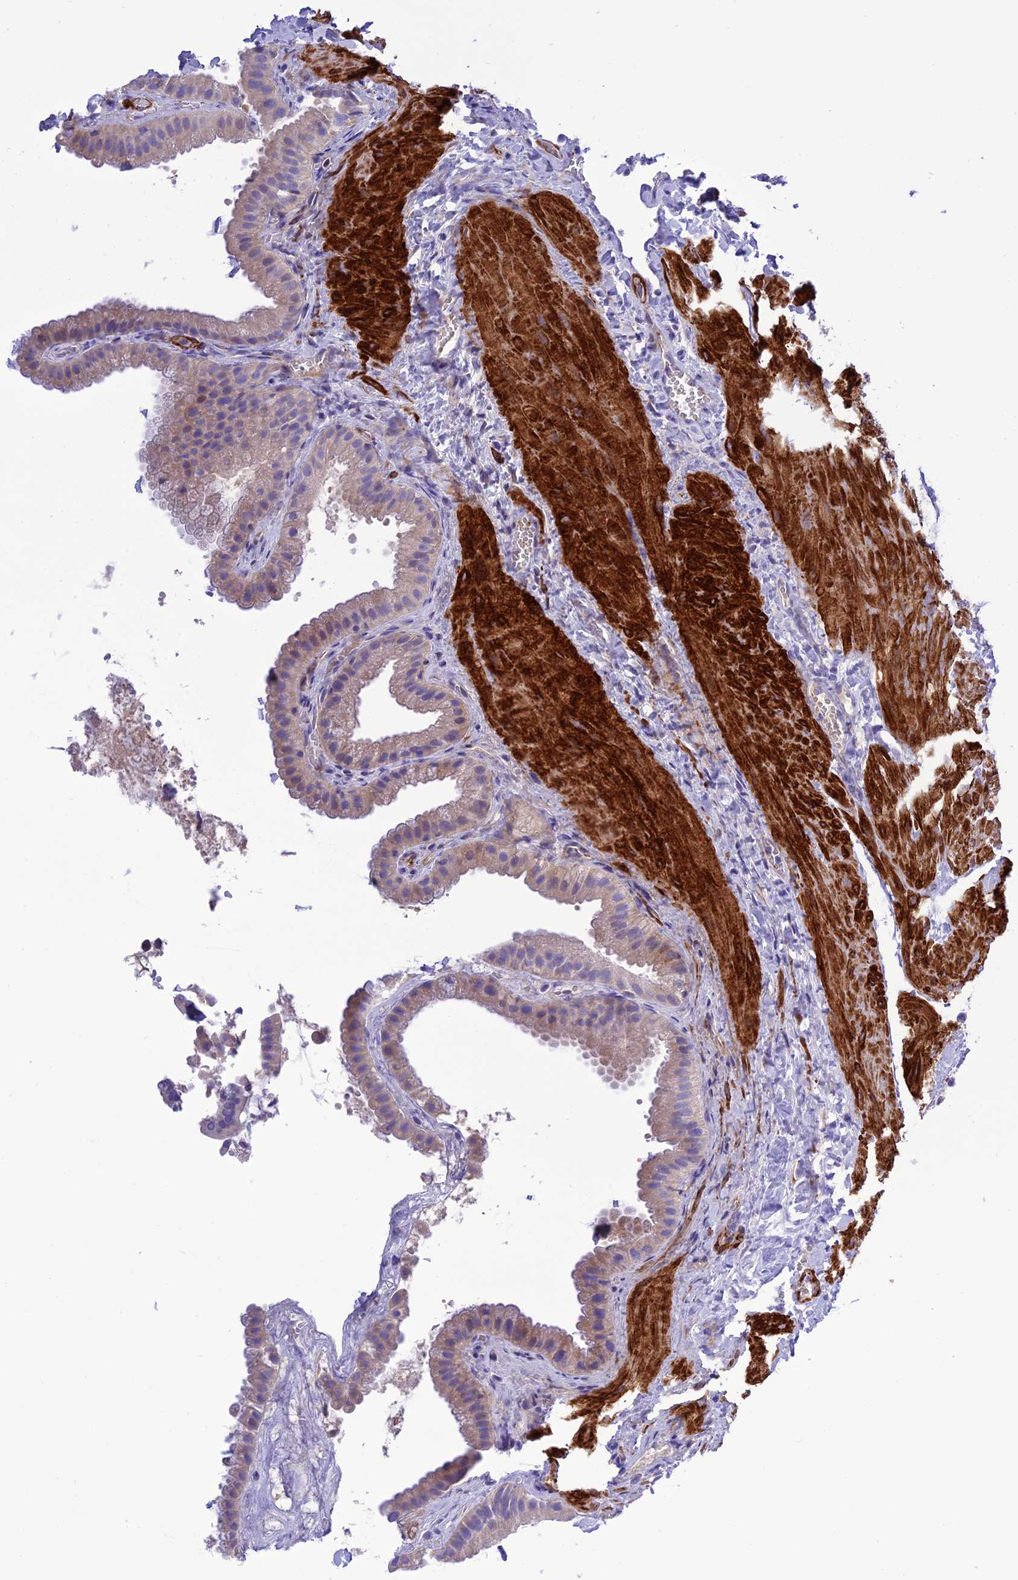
{"staining": {"intensity": "weak", "quantity": "<25%", "location": "cytoplasmic/membranous"}, "tissue": "gallbladder", "cell_type": "Glandular cells", "image_type": "normal", "snomed": [{"axis": "morphology", "description": "Normal tissue, NOS"}, {"axis": "topography", "description": "Gallbladder"}], "caption": "The micrograph displays no staining of glandular cells in benign gallbladder. (DAB immunohistochemistry, high magnification).", "gene": "FRA10AC1", "patient": {"sex": "male", "age": 55}}